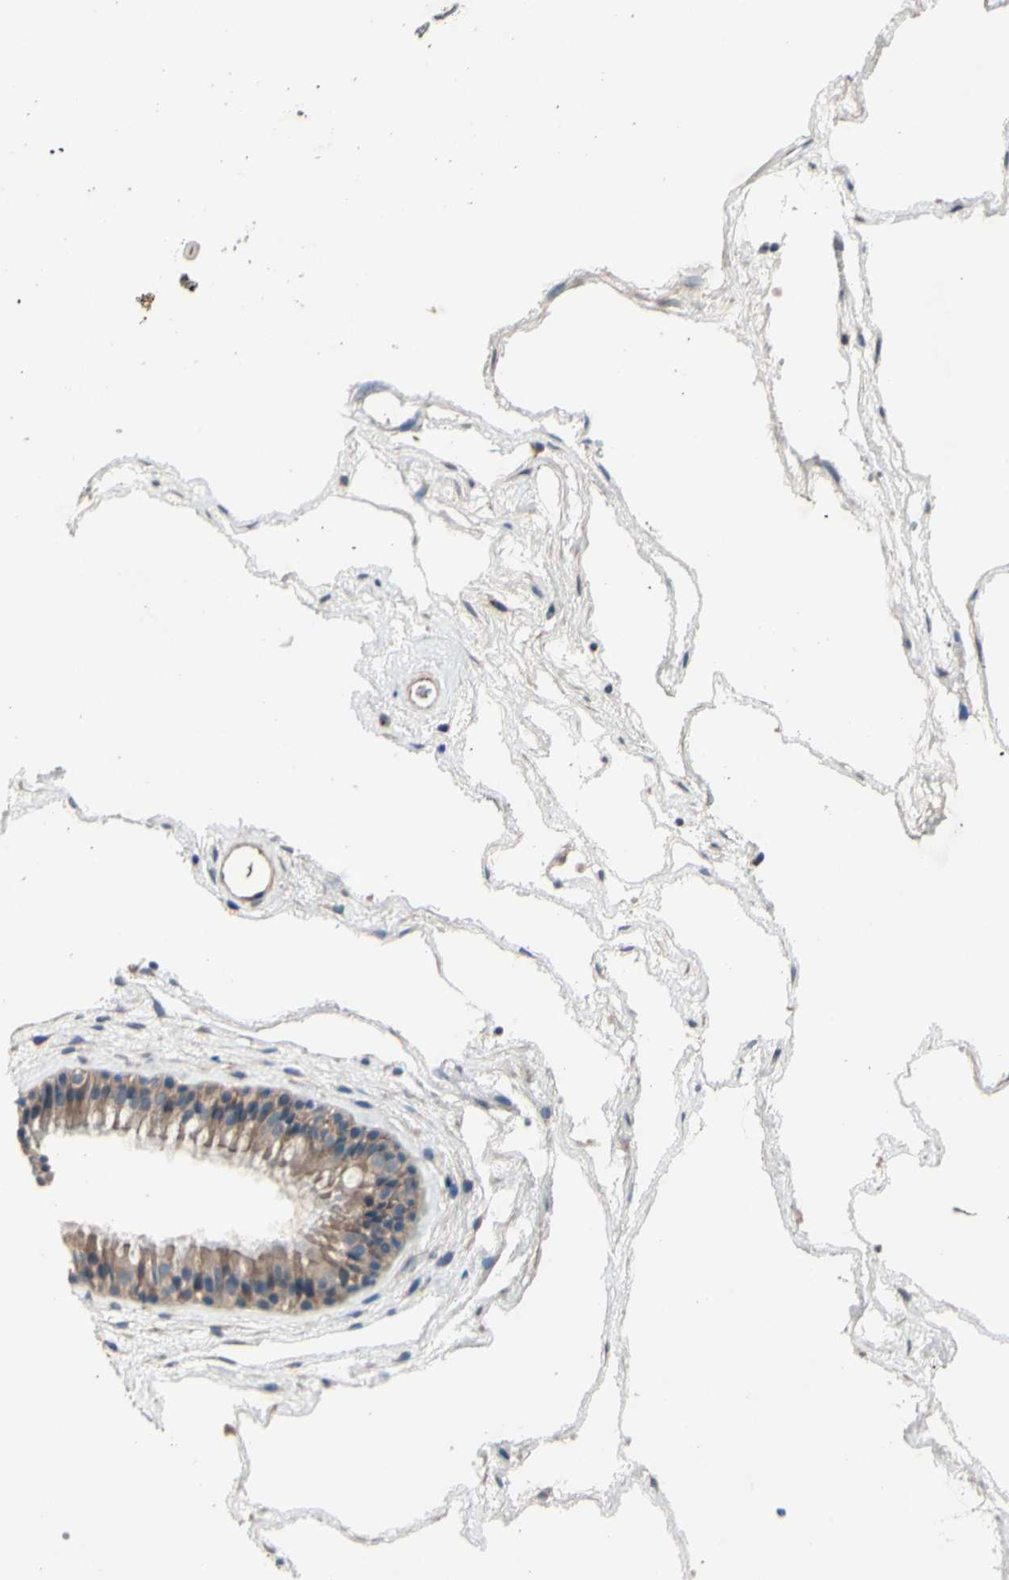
{"staining": {"intensity": "moderate", "quantity": ">75%", "location": "cytoplasmic/membranous"}, "tissue": "nasopharynx", "cell_type": "Respiratory epithelial cells", "image_type": "normal", "snomed": [{"axis": "morphology", "description": "Normal tissue, NOS"}, {"axis": "morphology", "description": "Inflammation, NOS"}, {"axis": "topography", "description": "Nasopharynx"}], "caption": "Normal nasopharynx demonstrates moderate cytoplasmic/membranous positivity in approximately >75% of respiratory epithelial cells, visualized by immunohistochemistry.", "gene": "ICAM5", "patient": {"sex": "male", "age": 48}}